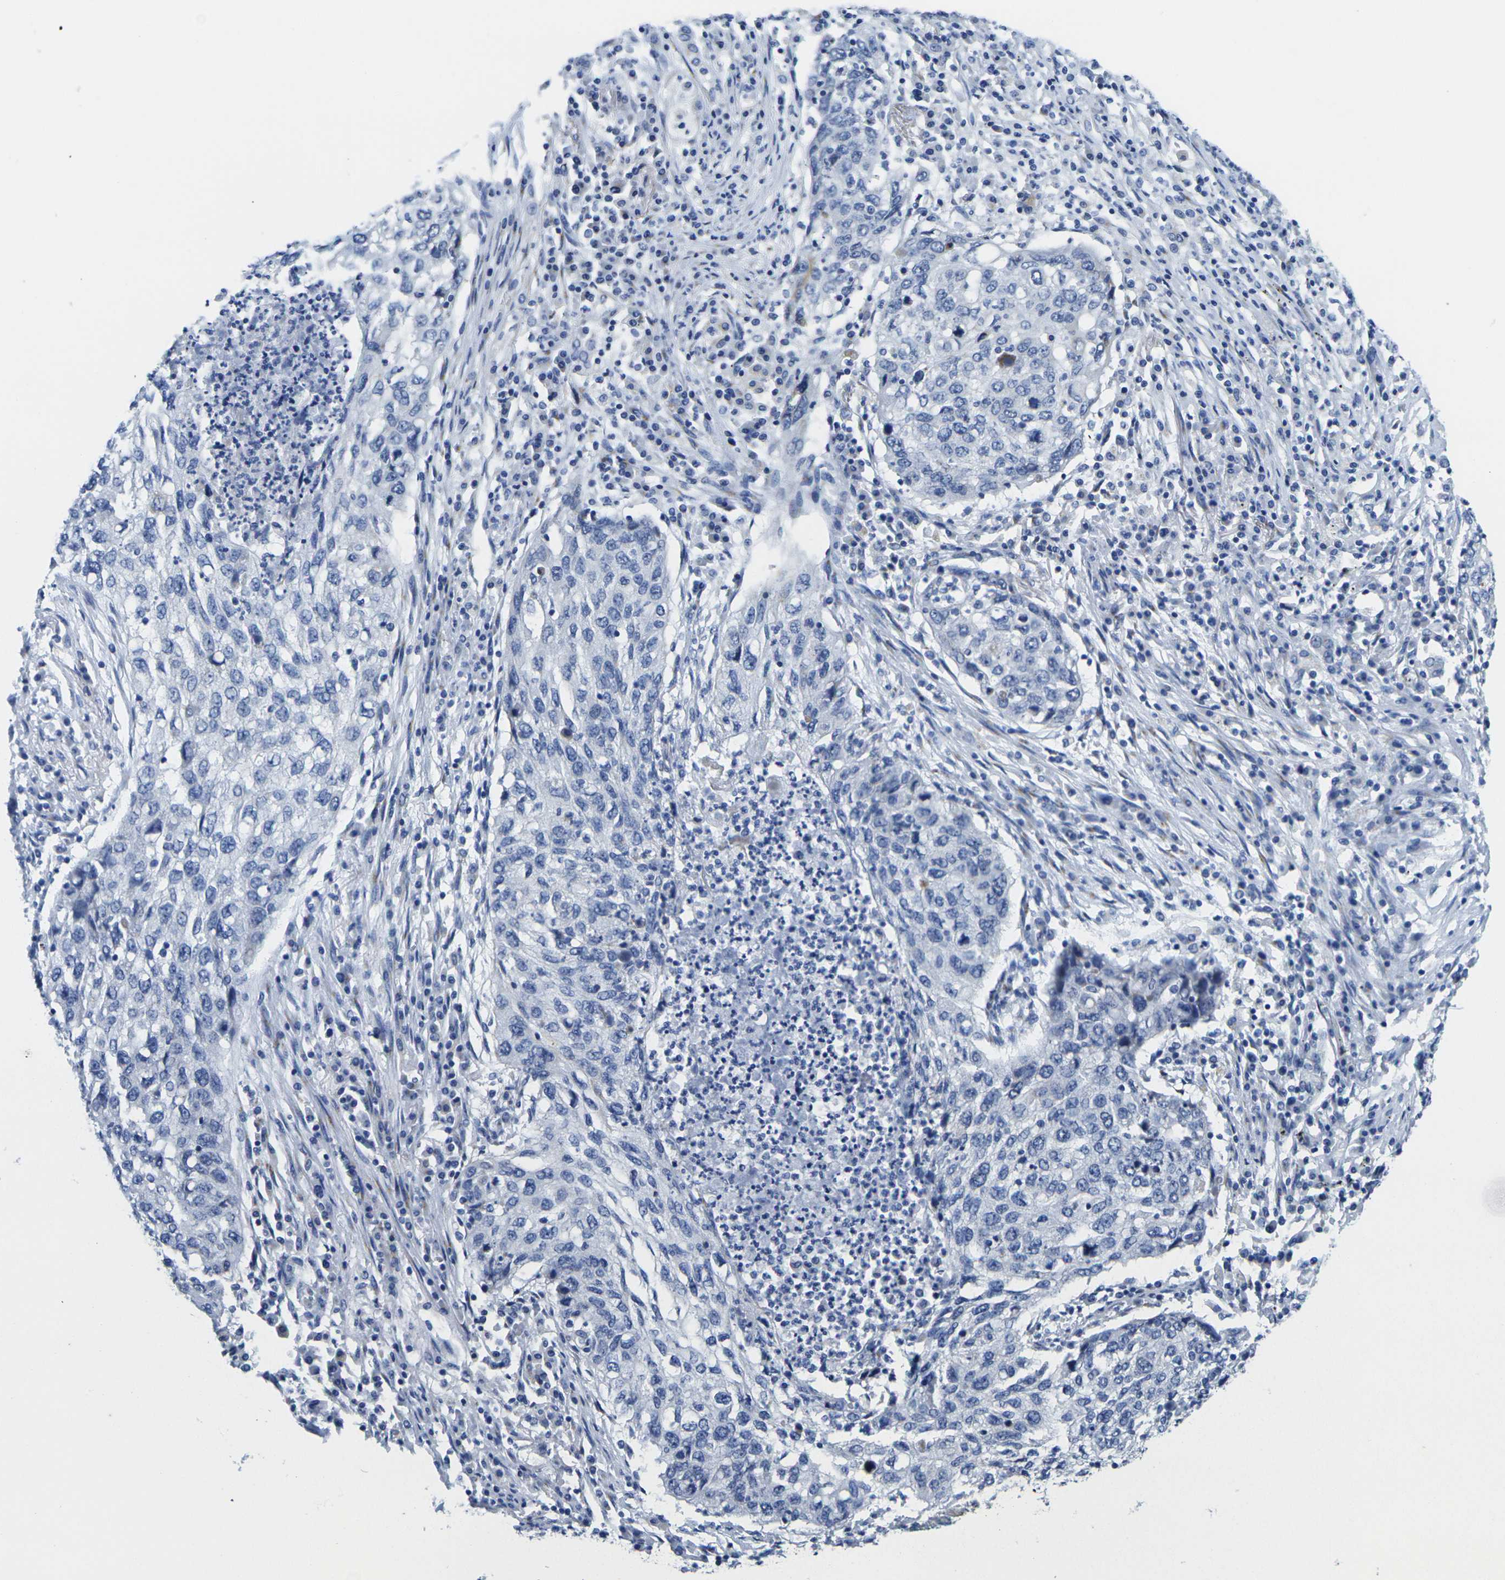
{"staining": {"intensity": "negative", "quantity": "none", "location": "none"}, "tissue": "lung cancer", "cell_type": "Tumor cells", "image_type": "cancer", "snomed": [{"axis": "morphology", "description": "Squamous cell carcinoma, NOS"}, {"axis": "topography", "description": "Lung"}], "caption": "This is an immunohistochemistry micrograph of lung cancer. There is no expression in tumor cells.", "gene": "CRK", "patient": {"sex": "female", "age": 63}}